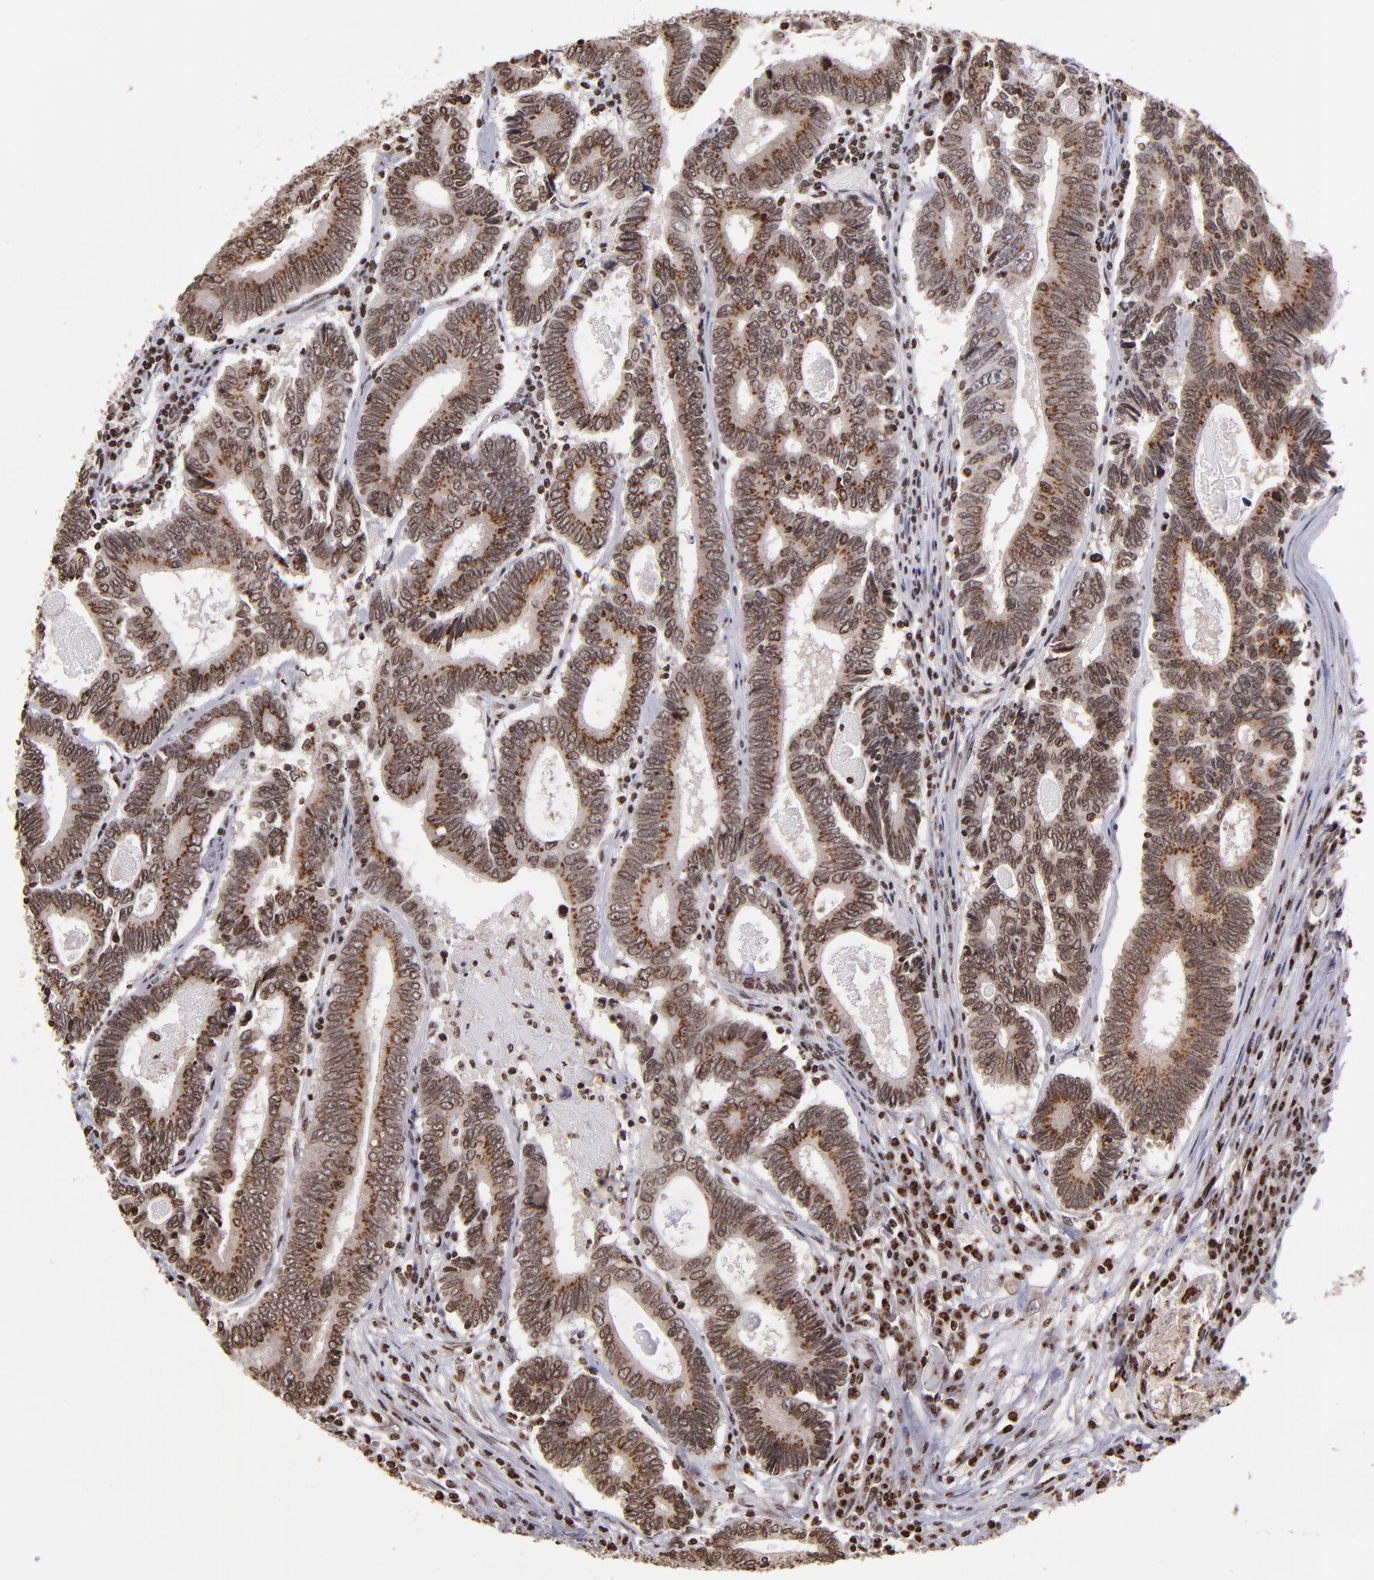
{"staining": {"intensity": "strong", "quantity": ">75%", "location": "cytoplasmic/membranous,nuclear"}, "tissue": "colorectal cancer", "cell_type": "Tumor cells", "image_type": "cancer", "snomed": [{"axis": "morphology", "description": "Adenocarcinoma, NOS"}, {"axis": "topography", "description": "Colon"}], "caption": "Approximately >75% of tumor cells in colorectal cancer show strong cytoplasmic/membranous and nuclear protein staining as visualized by brown immunohistochemical staining.", "gene": "CSDC2", "patient": {"sex": "female", "age": 78}}